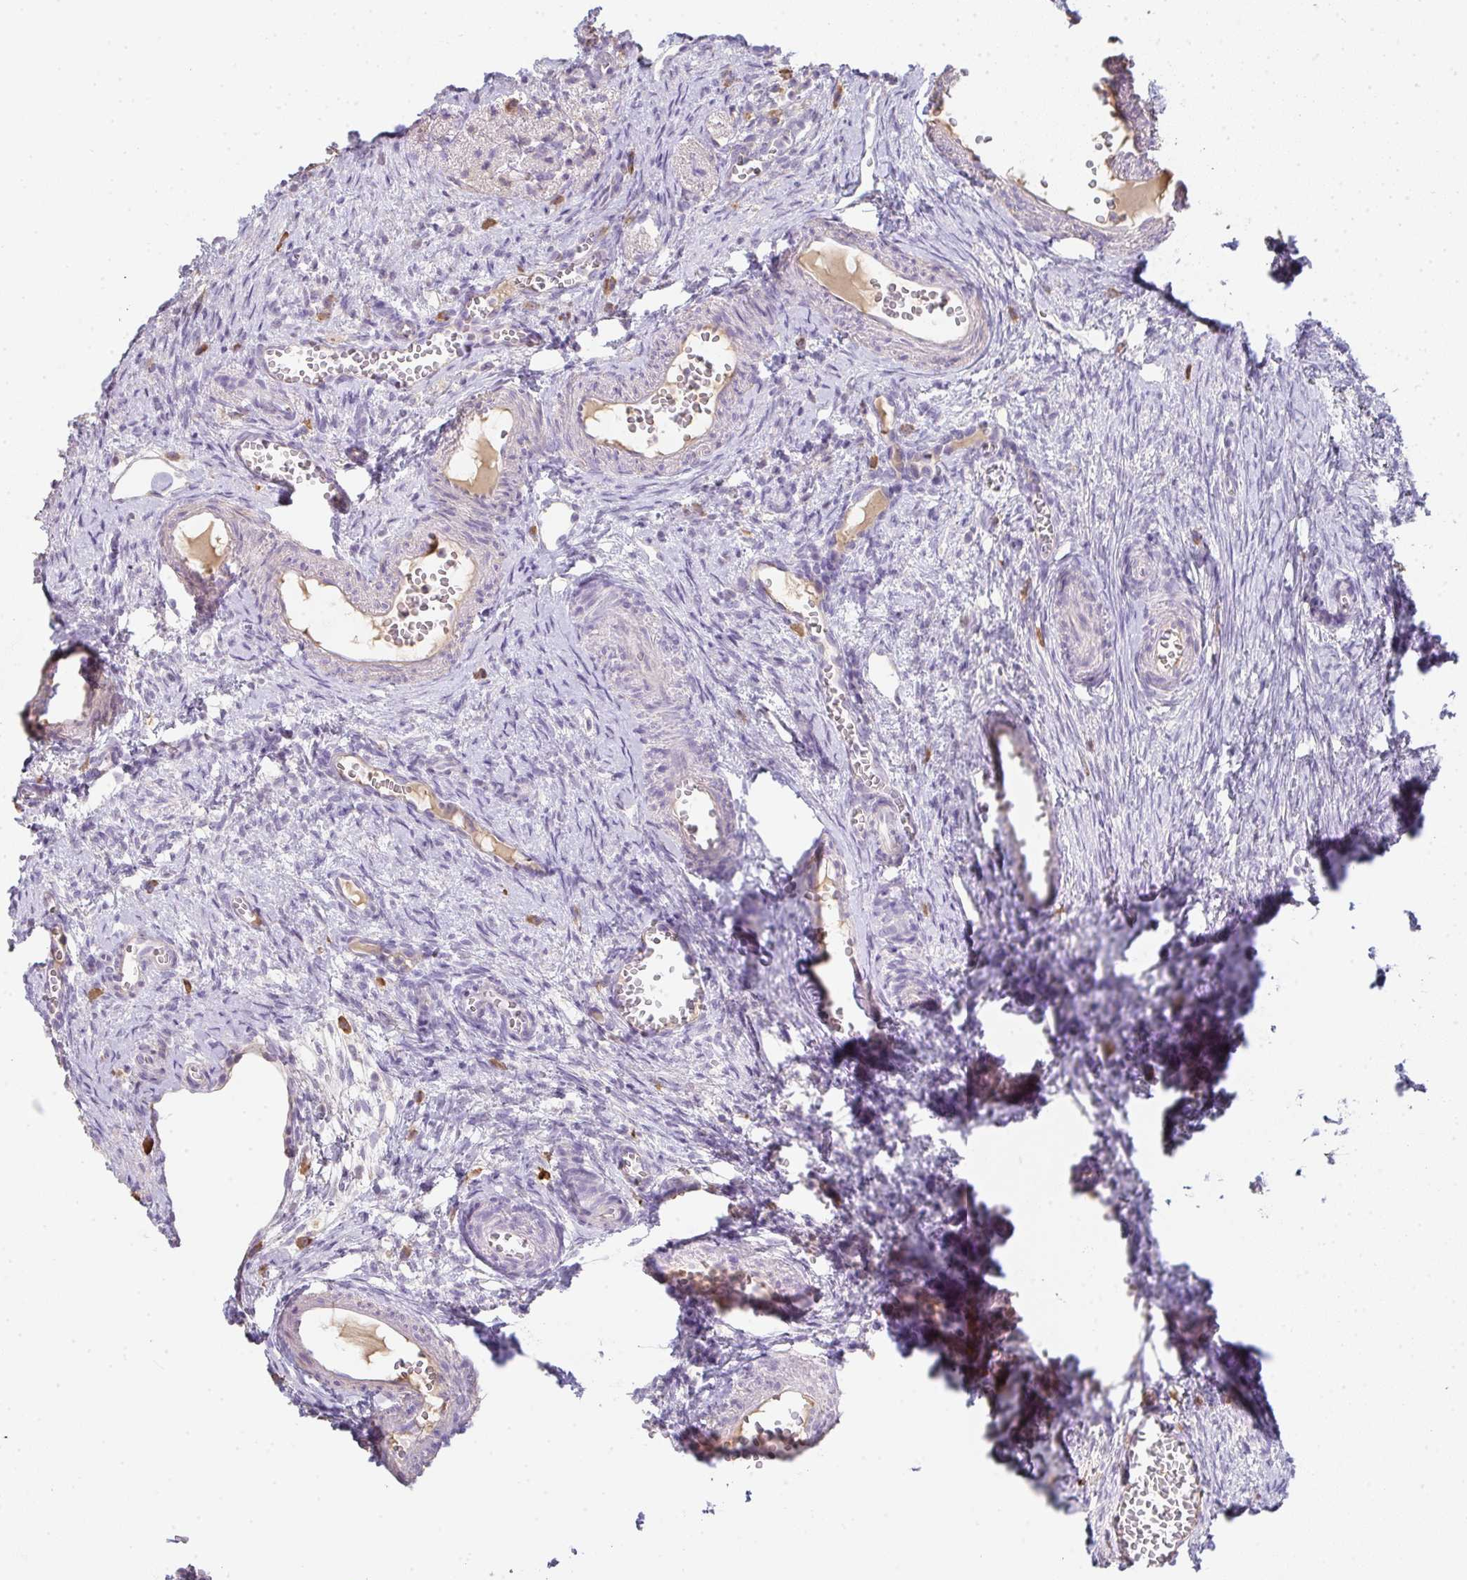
{"staining": {"intensity": "negative", "quantity": "none", "location": "none"}, "tissue": "ovary", "cell_type": "Ovarian stroma cells", "image_type": "normal", "snomed": [{"axis": "morphology", "description": "Normal tissue, NOS"}, {"axis": "topography", "description": "Ovary"}], "caption": "Immunohistochemistry of unremarkable human ovary exhibits no staining in ovarian stroma cells. (Immunohistochemistry, brightfield microscopy, high magnification).", "gene": "ZNF215", "patient": {"sex": "female", "age": 41}}